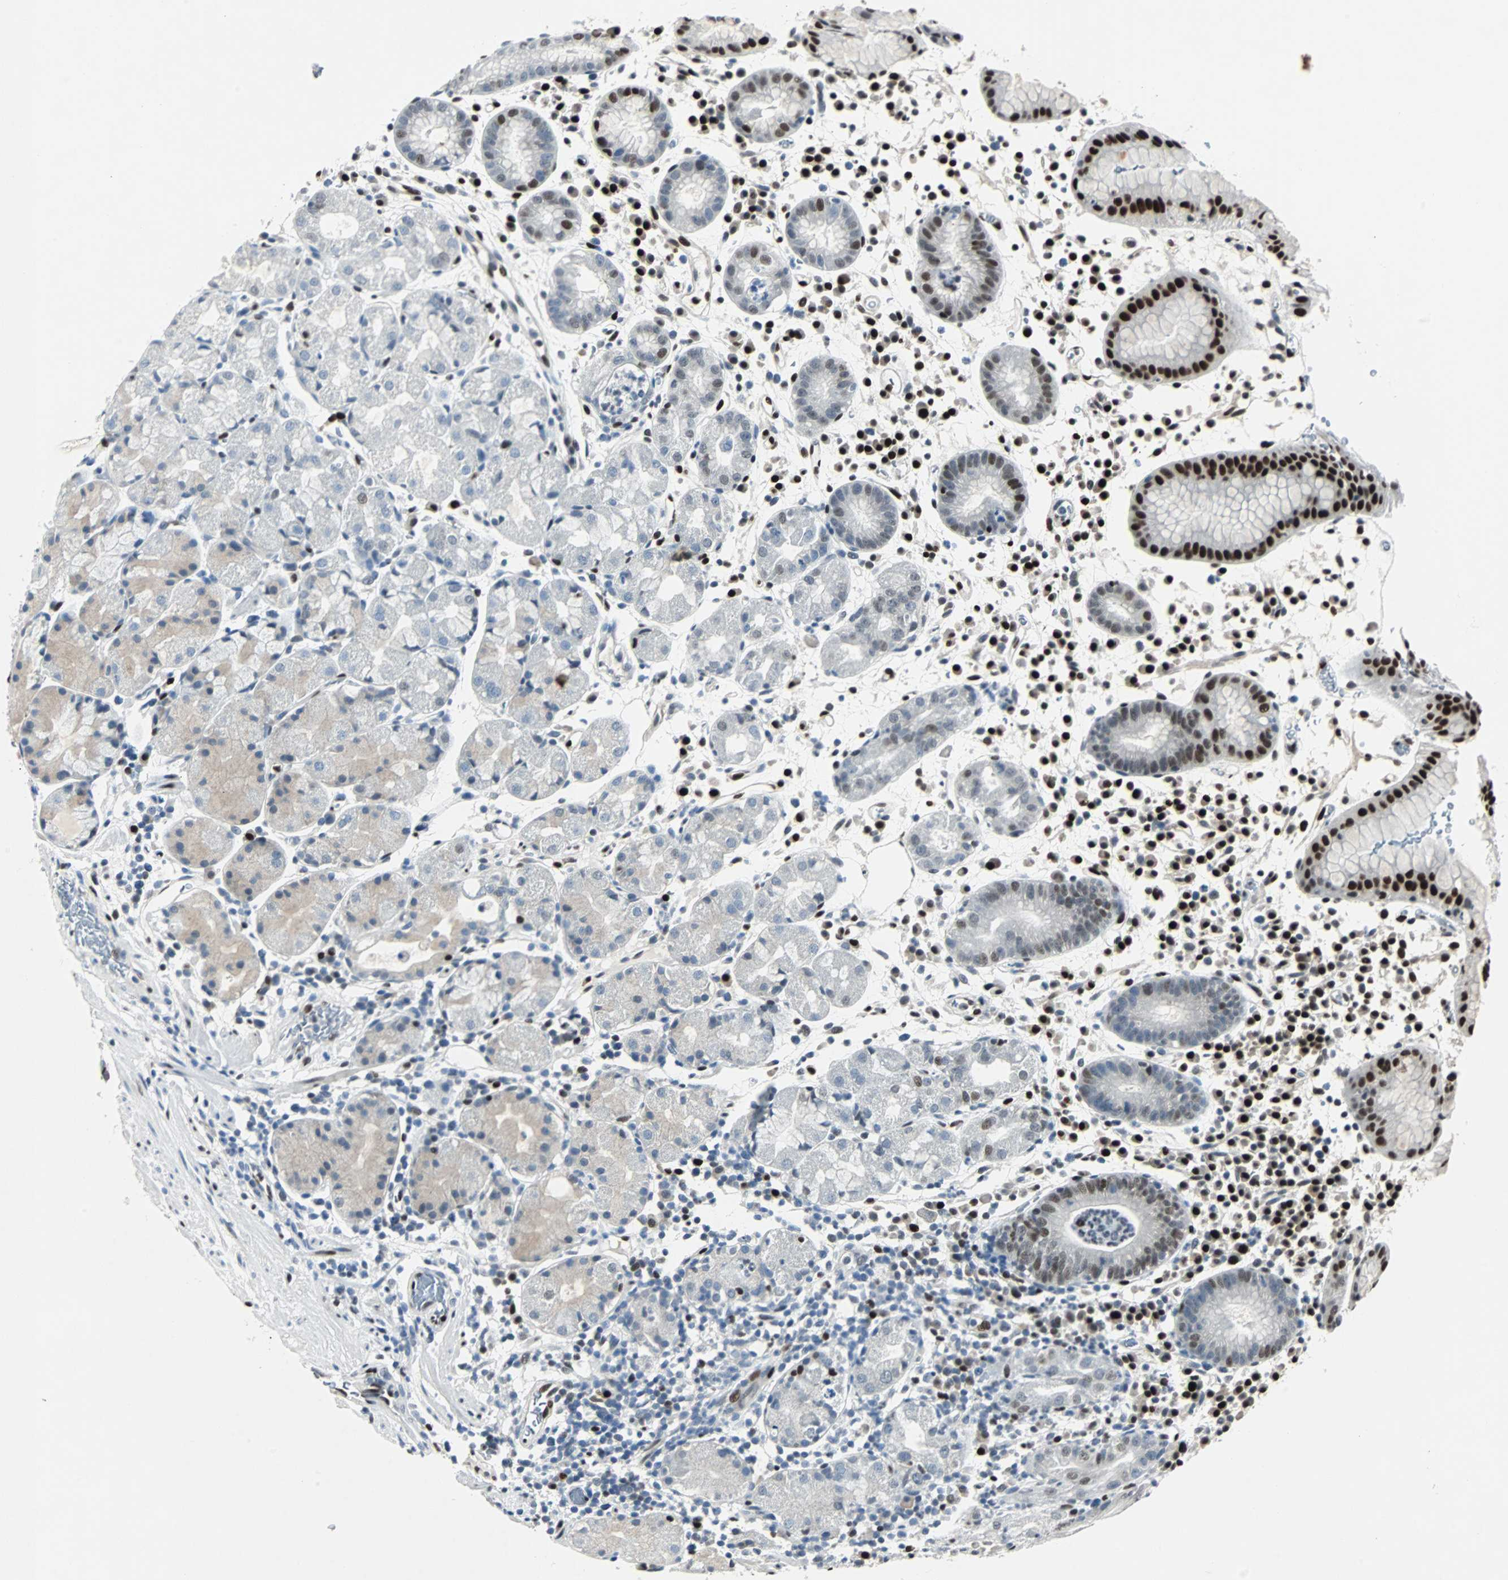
{"staining": {"intensity": "strong", "quantity": "25%-75%", "location": "cytoplasmic/membranous,nuclear"}, "tissue": "stomach", "cell_type": "Glandular cells", "image_type": "normal", "snomed": [{"axis": "morphology", "description": "Normal tissue, NOS"}, {"axis": "topography", "description": "Stomach"}, {"axis": "topography", "description": "Stomach, lower"}], "caption": "Protein staining displays strong cytoplasmic/membranous,nuclear expression in approximately 25%-75% of glandular cells in unremarkable stomach.", "gene": "MEF2D", "patient": {"sex": "female", "age": 75}}